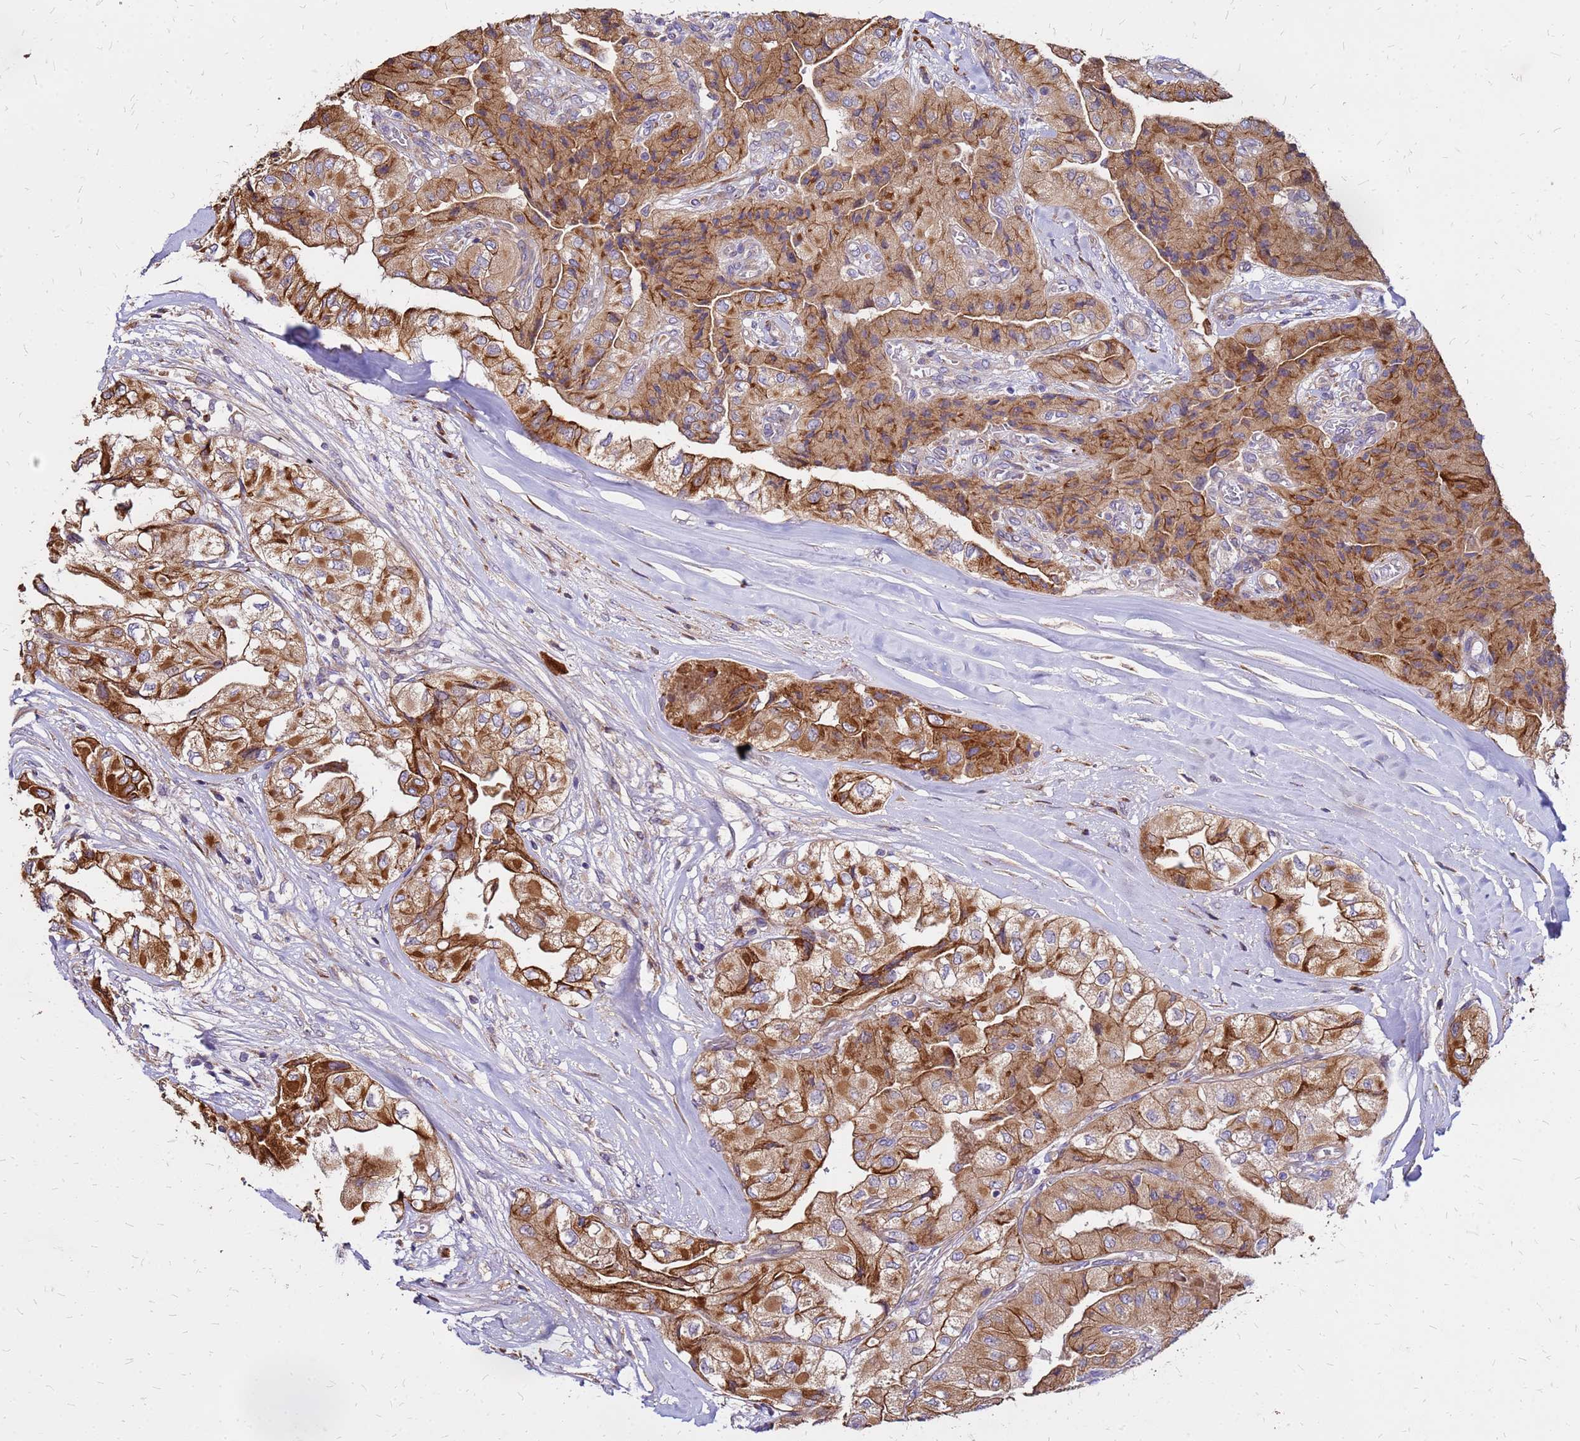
{"staining": {"intensity": "strong", "quantity": ">75%", "location": "cytoplasmic/membranous"}, "tissue": "head and neck cancer", "cell_type": "Tumor cells", "image_type": "cancer", "snomed": [{"axis": "morphology", "description": "Adenocarcinoma, NOS"}, {"axis": "topography", "description": "Head-Neck"}], "caption": "Protein expression analysis of human head and neck adenocarcinoma reveals strong cytoplasmic/membranous expression in approximately >75% of tumor cells.", "gene": "VMO1", "patient": {"sex": "male", "age": 66}}